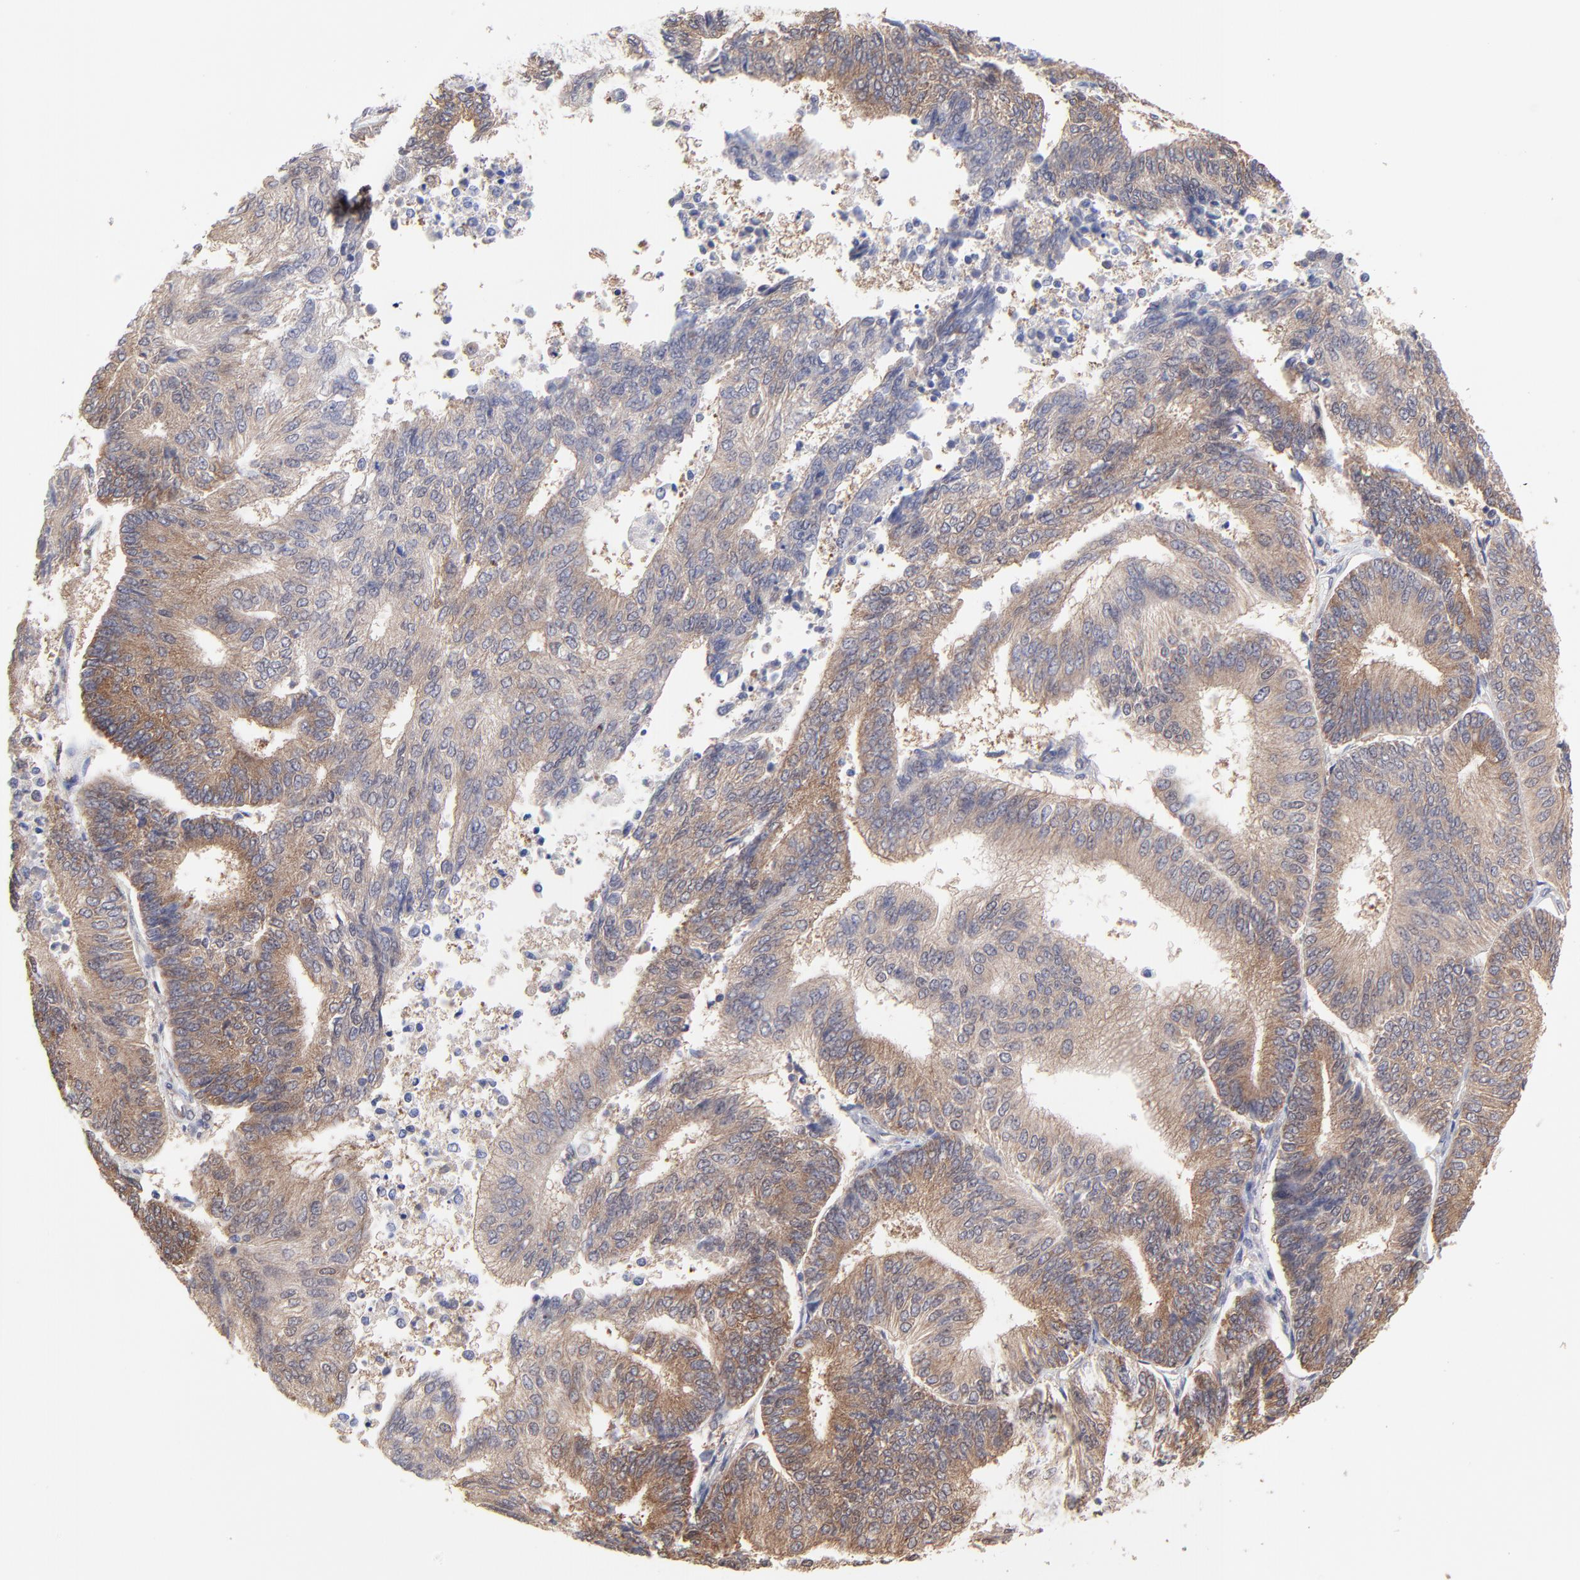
{"staining": {"intensity": "moderate", "quantity": ">75%", "location": "cytoplasmic/membranous"}, "tissue": "endometrial cancer", "cell_type": "Tumor cells", "image_type": "cancer", "snomed": [{"axis": "morphology", "description": "Adenocarcinoma, NOS"}, {"axis": "topography", "description": "Endometrium"}], "caption": "This is a photomicrograph of IHC staining of endometrial adenocarcinoma, which shows moderate staining in the cytoplasmic/membranous of tumor cells.", "gene": "GART", "patient": {"sex": "female", "age": 55}}